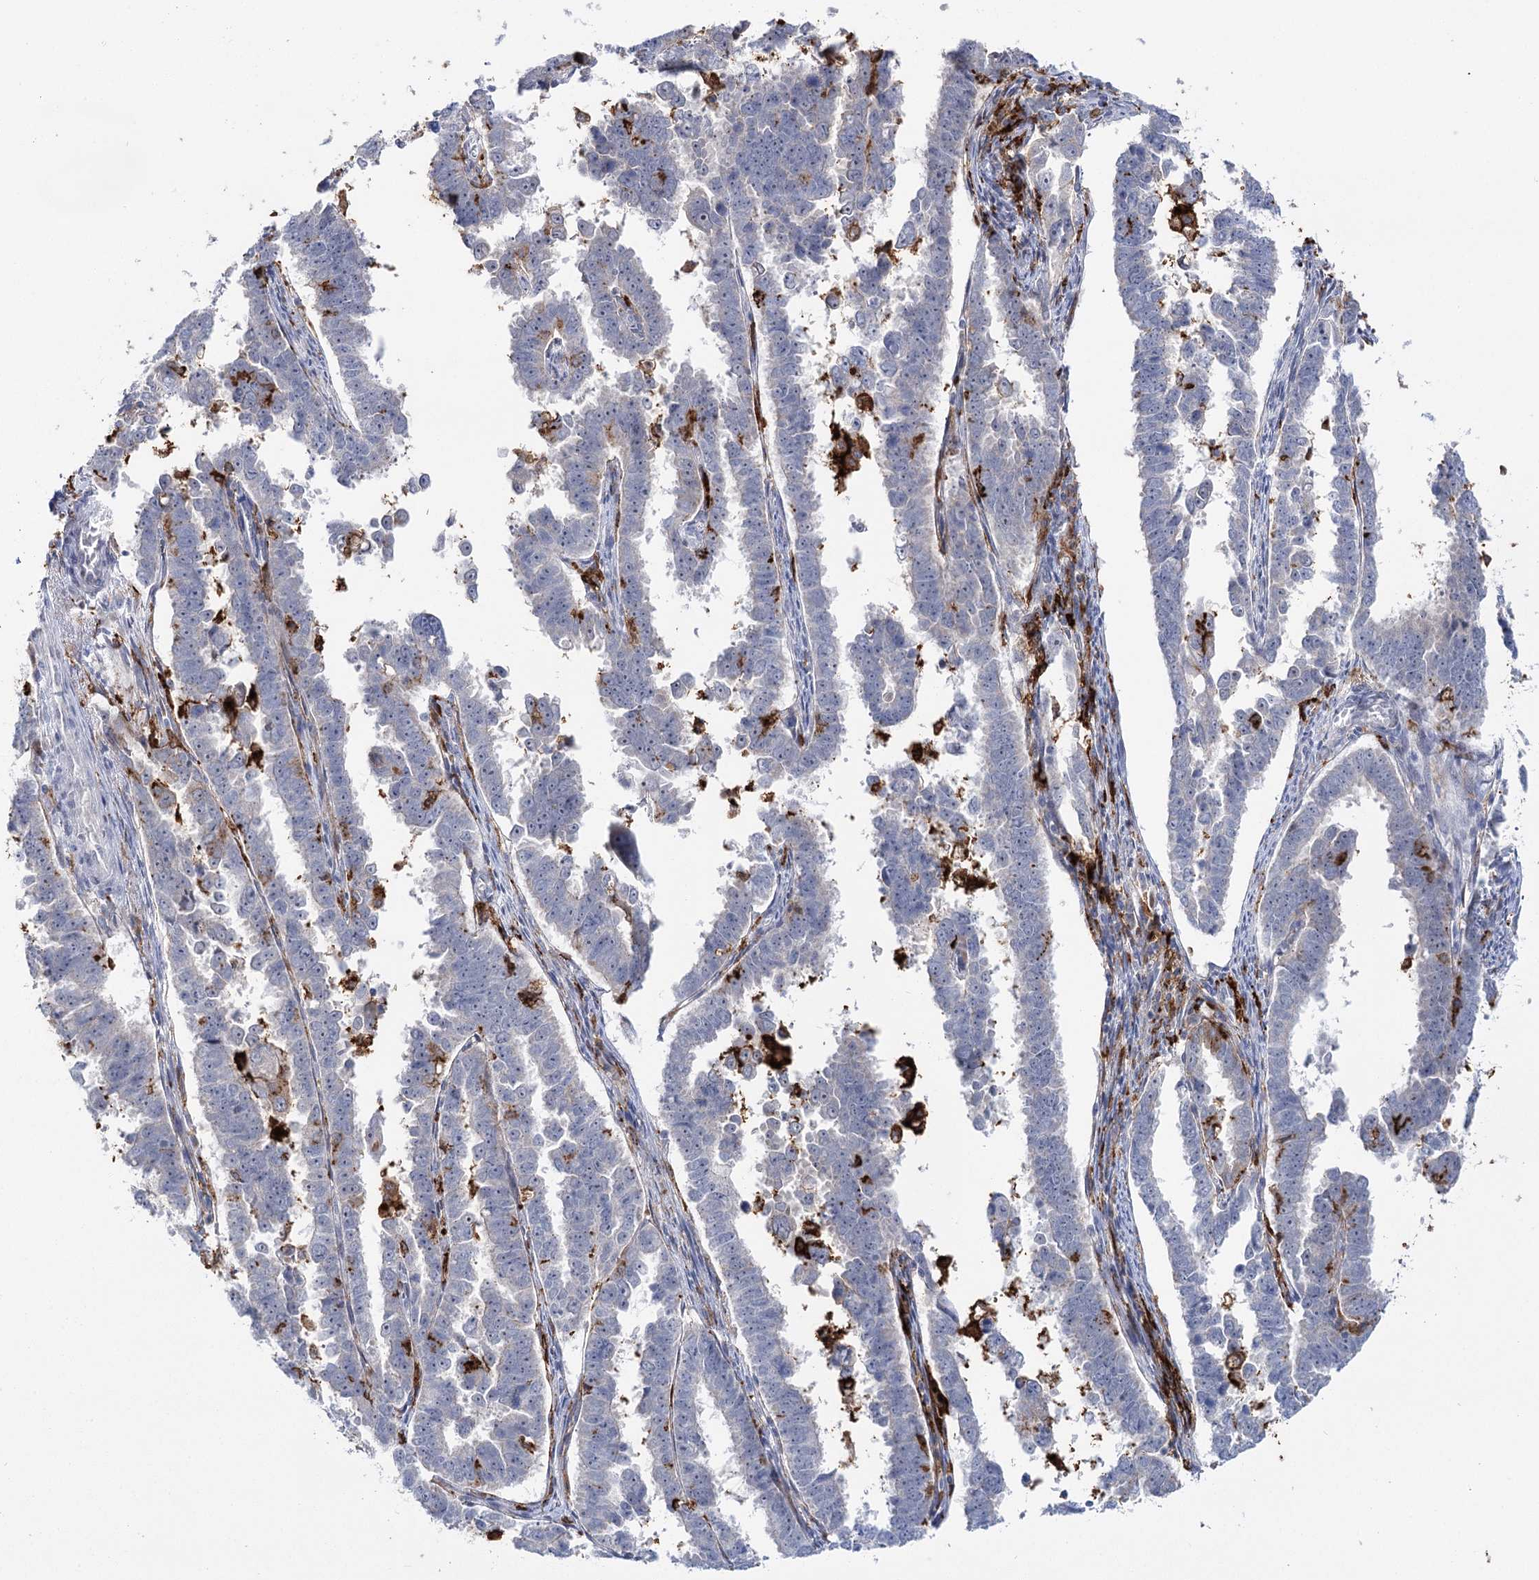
{"staining": {"intensity": "negative", "quantity": "none", "location": "none"}, "tissue": "endometrial cancer", "cell_type": "Tumor cells", "image_type": "cancer", "snomed": [{"axis": "morphology", "description": "Adenocarcinoma, NOS"}, {"axis": "topography", "description": "Endometrium"}], "caption": "Endometrial cancer (adenocarcinoma) was stained to show a protein in brown. There is no significant staining in tumor cells.", "gene": "PIWIL4", "patient": {"sex": "female", "age": 75}}